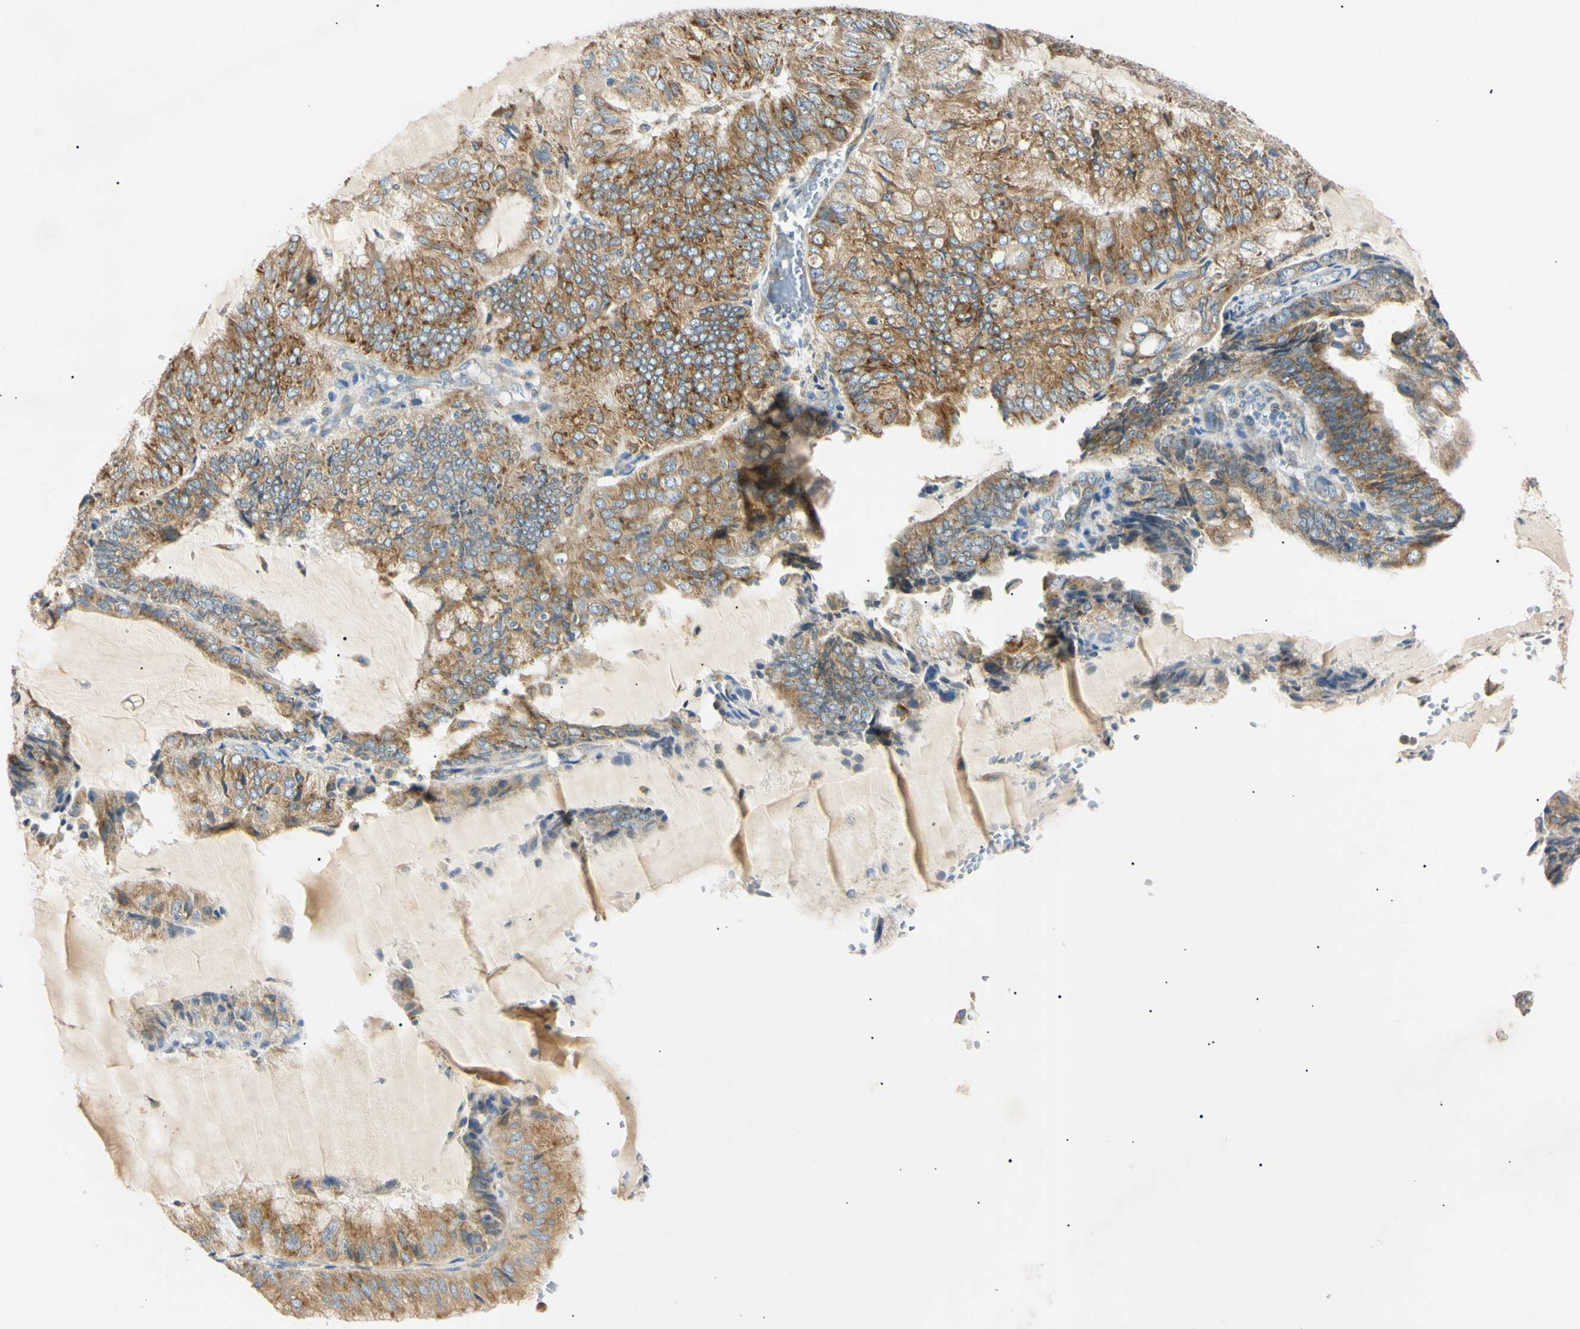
{"staining": {"intensity": "moderate", "quantity": ">75%", "location": "cytoplasmic/membranous"}, "tissue": "endometrial cancer", "cell_type": "Tumor cells", "image_type": "cancer", "snomed": [{"axis": "morphology", "description": "Adenocarcinoma, NOS"}, {"axis": "topography", "description": "Endometrium"}], "caption": "Endometrial cancer (adenocarcinoma) tissue shows moderate cytoplasmic/membranous expression in about >75% of tumor cells, visualized by immunohistochemistry.", "gene": "DNAJB12", "patient": {"sex": "female", "age": 81}}